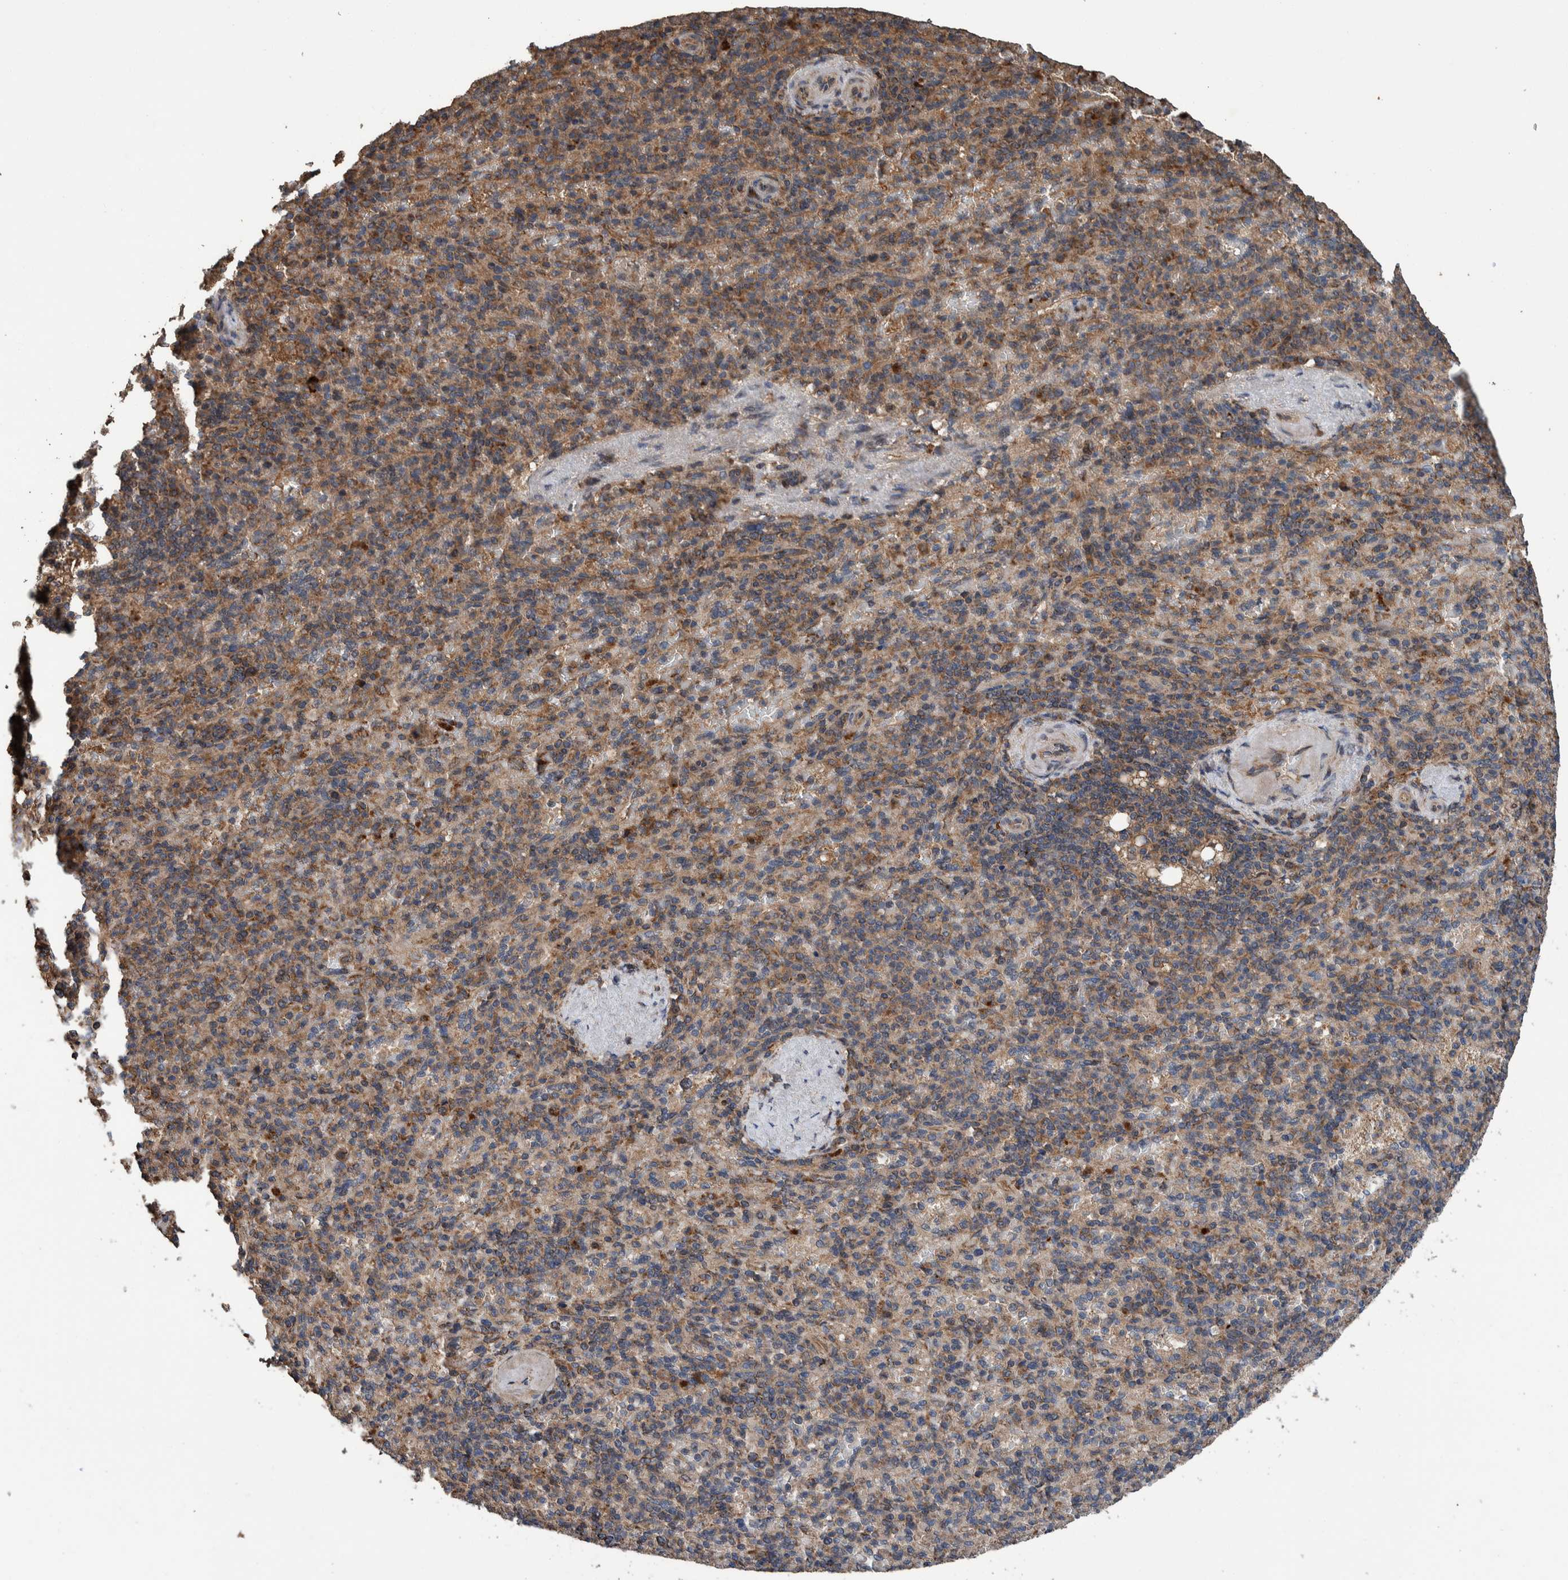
{"staining": {"intensity": "moderate", "quantity": "25%-75%", "location": "cytoplasmic/membranous"}, "tissue": "spleen", "cell_type": "Cells in red pulp", "image_type": "normal", "snomed": [{"axis": "morphology", "description": "Normal tissue, NOS"}, {"axis": "topography", "description": "Spleen"}], "caption": "Protein staining reveals moderate cytoplasmic/membranous expression in about 25%-75% of cells in red pulp in benign spleen. Nuclei are stained in blue.", "gene": "ENSG00000251537", "patient": {"sex": "female", "age": 74}}